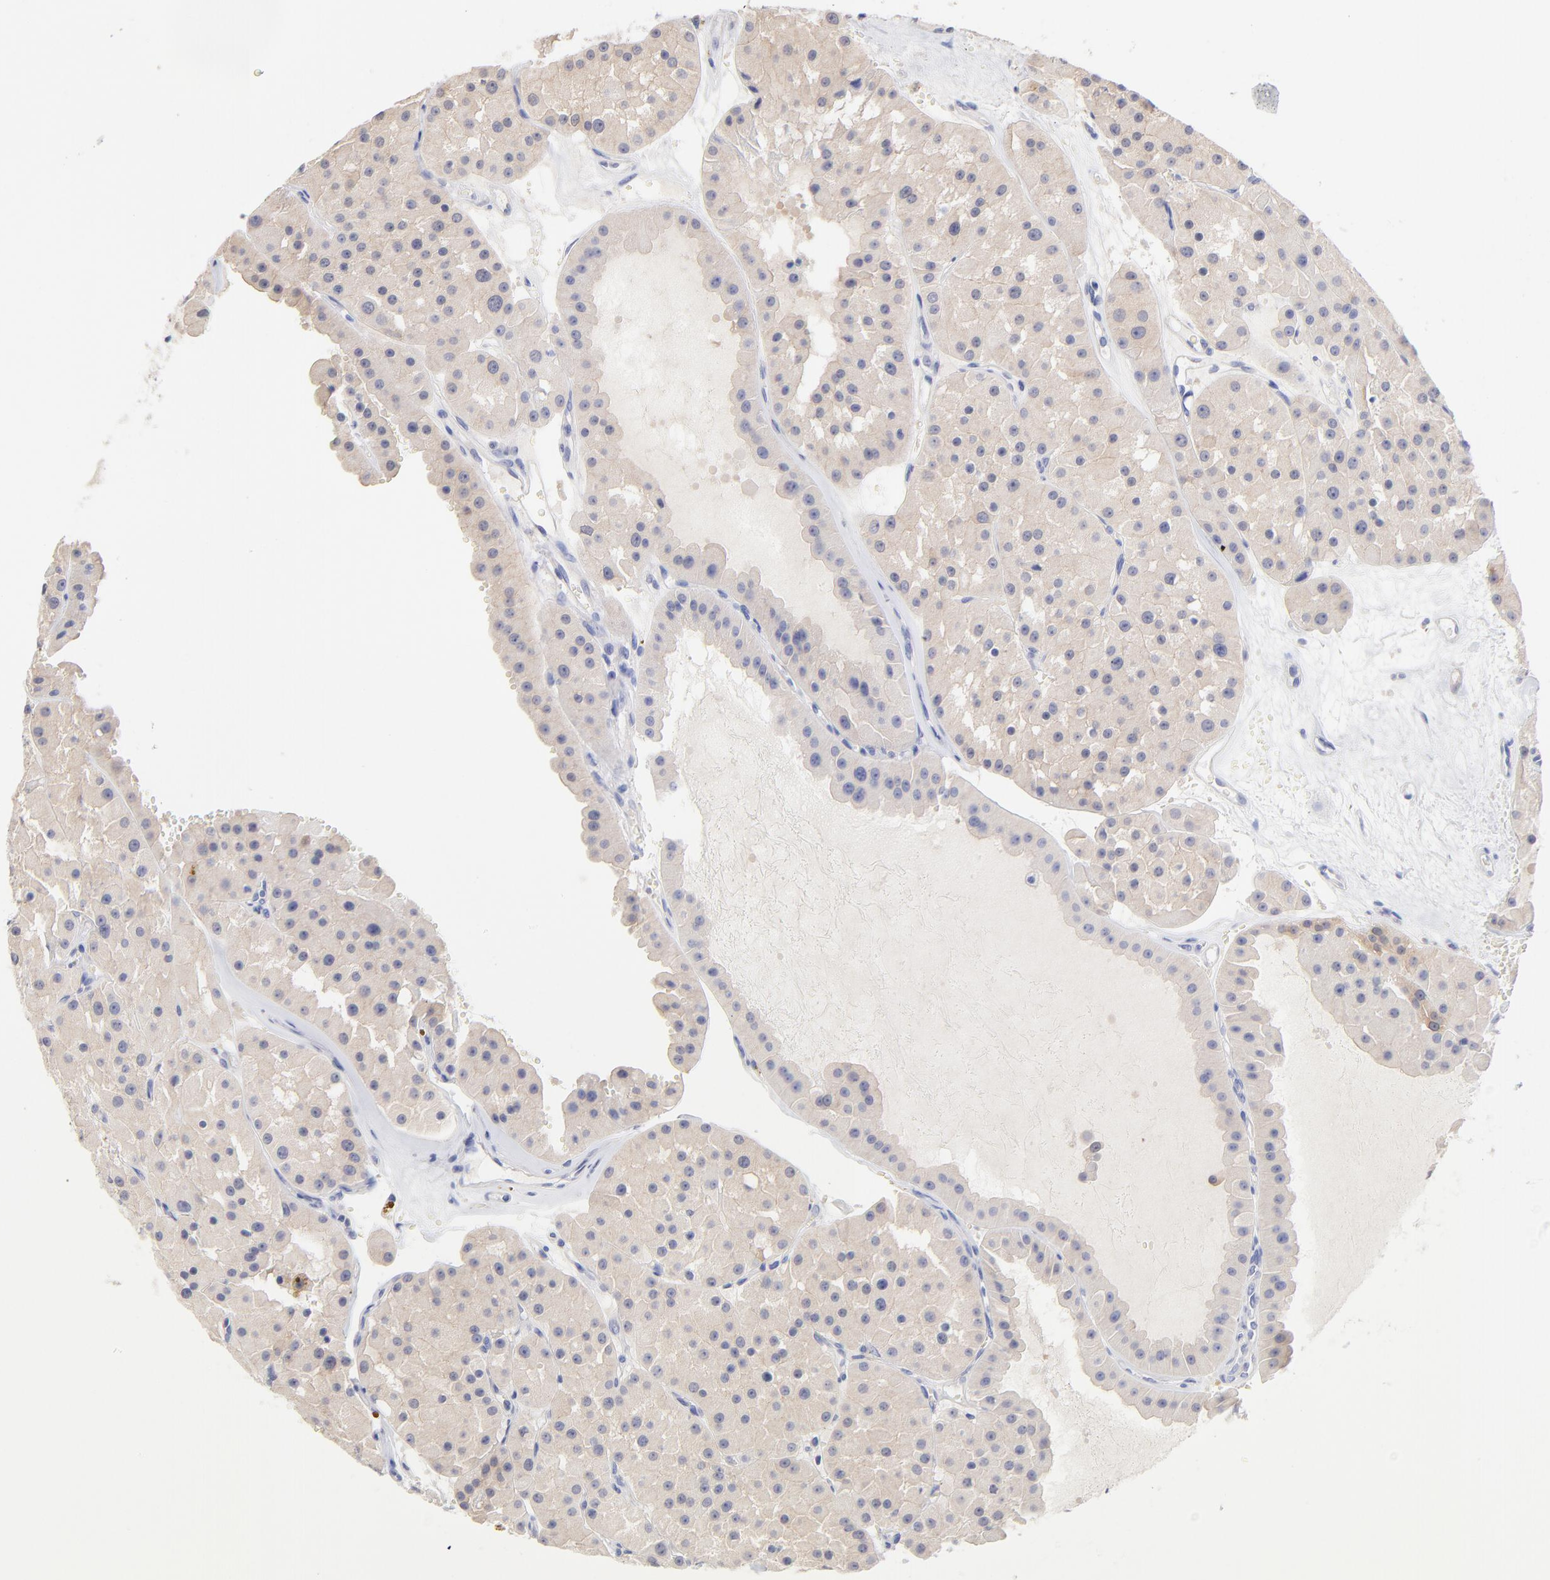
{"staining": {"intensity": "weak", "quantity": ">75%", "location": "cytoplasmic/membranous"}, "tissue": "renal cancer", "cell_type": "Tumor cells", "image_type": "cancer", "snomed": [{"axis": "morphology", "description": "Adenocarcinoma, uncertain malignant potential"}, {"axis": "topography", "description": "Kidney"}], "caption": "Immunohistochemistry (IHC) staining of renal cancer, which demonstrates low levels of weak cytoplasmic/membranous positivity in about >75% of tumor cells indicating weak cytoplasmic/membranous protein expression. The staining was performed using DAB (brown) for protein detection and nuclei were counterstained in hematoxylin (blue).", "gene": "CFAP57", "patient": {"sex": "male", "age": 63}}